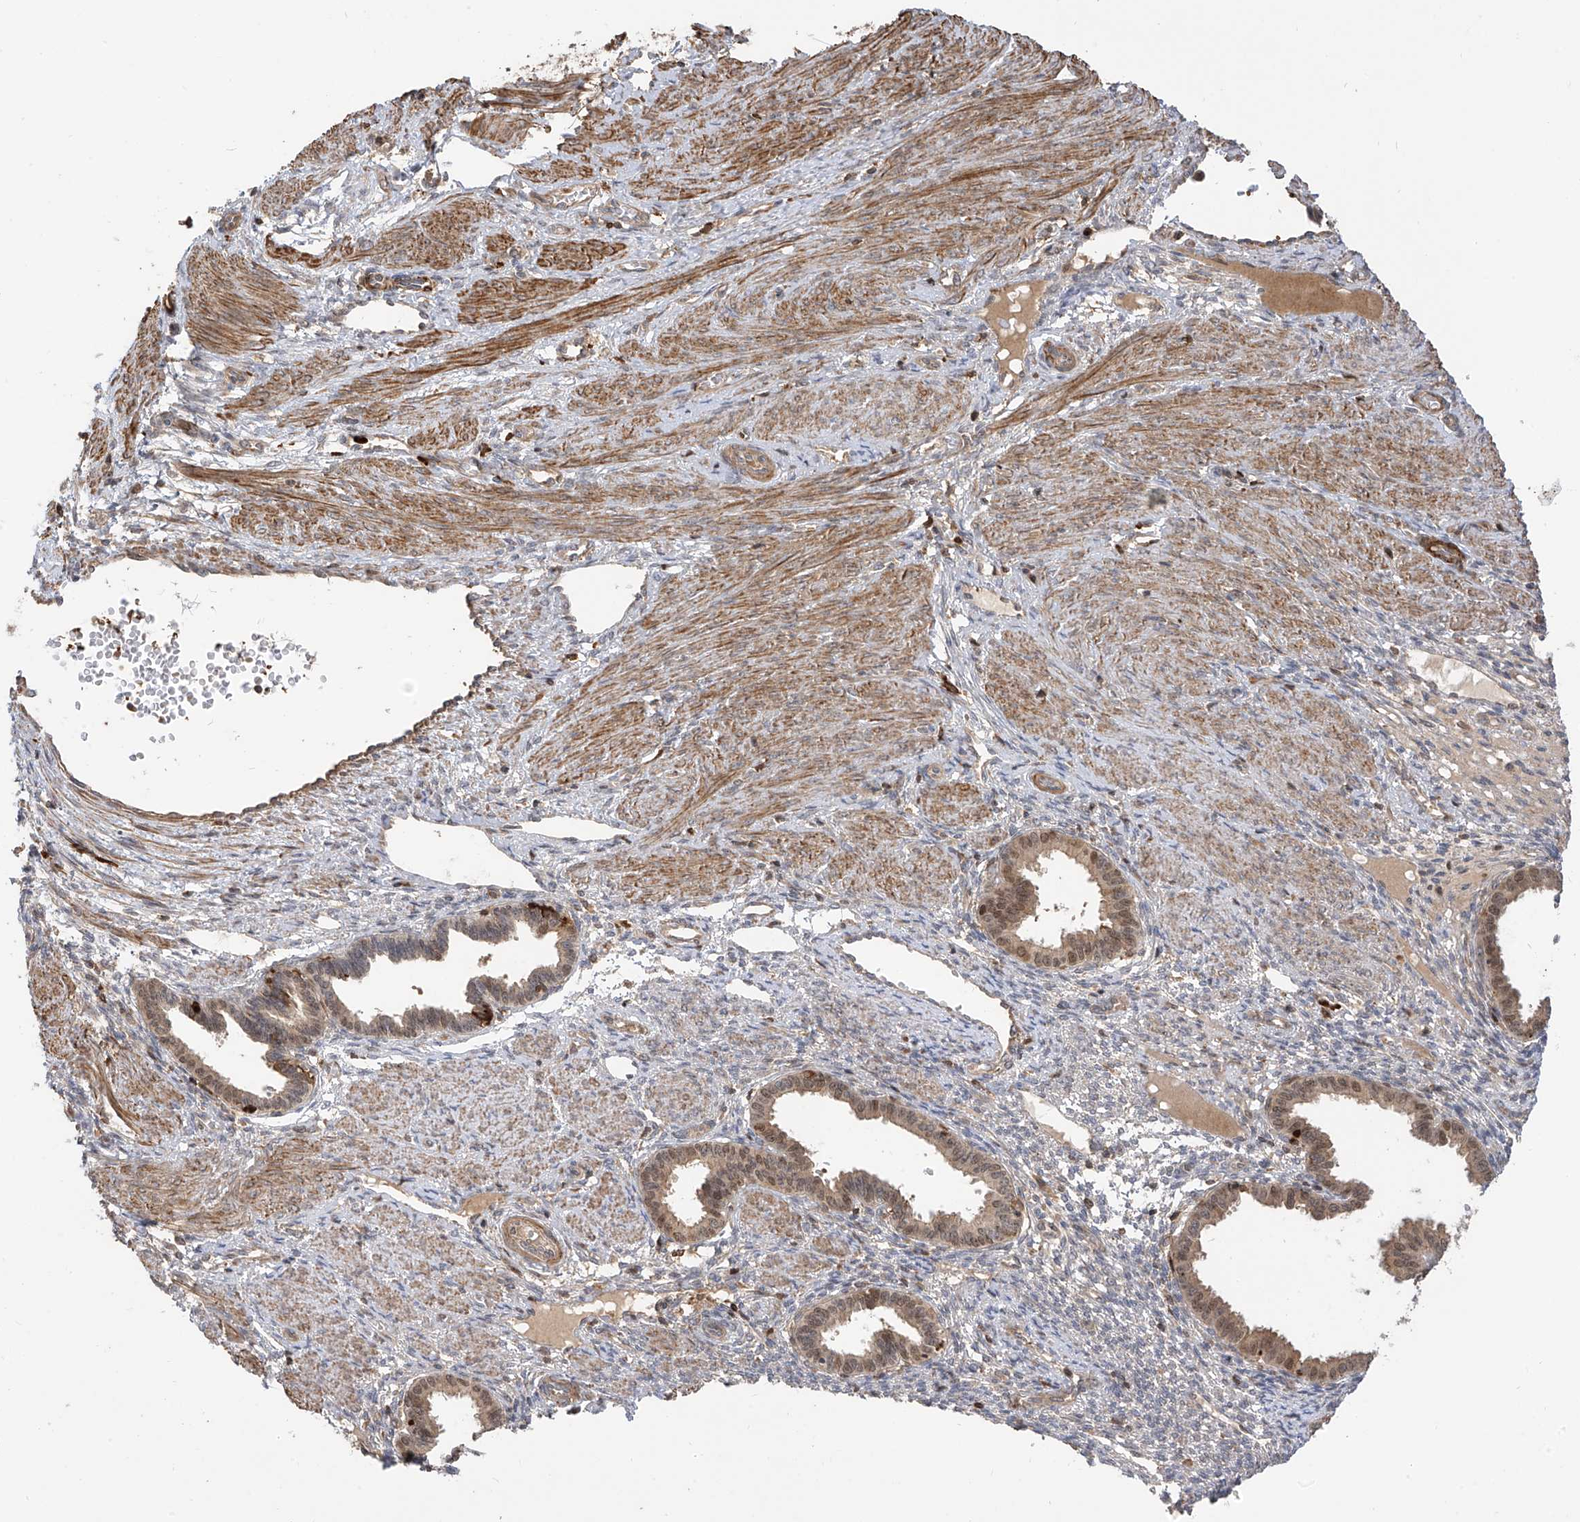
{"staining": {"intensity": "moderate", "quantity": "25%-75%", "location": "cytoplasmic/membranous"}, "tissue": "endometrium", "cell_type": "Cells in endometrial stroma", "image_type": "normal", "snomed": [{"axis": "morphology", "description": "Normal tissue, NOS"}, {"axis": "topography", "description": "Endometrium"}], "caption": "High-power microscopy captured an IHC image of benign endometrium, revealing moderate cytoplasmic/membranous staining in approximately 25%-75% of cells in endometrial stroma.", "gene": "ATAD2B", "patient": {"sex": "female", "age": 33}}